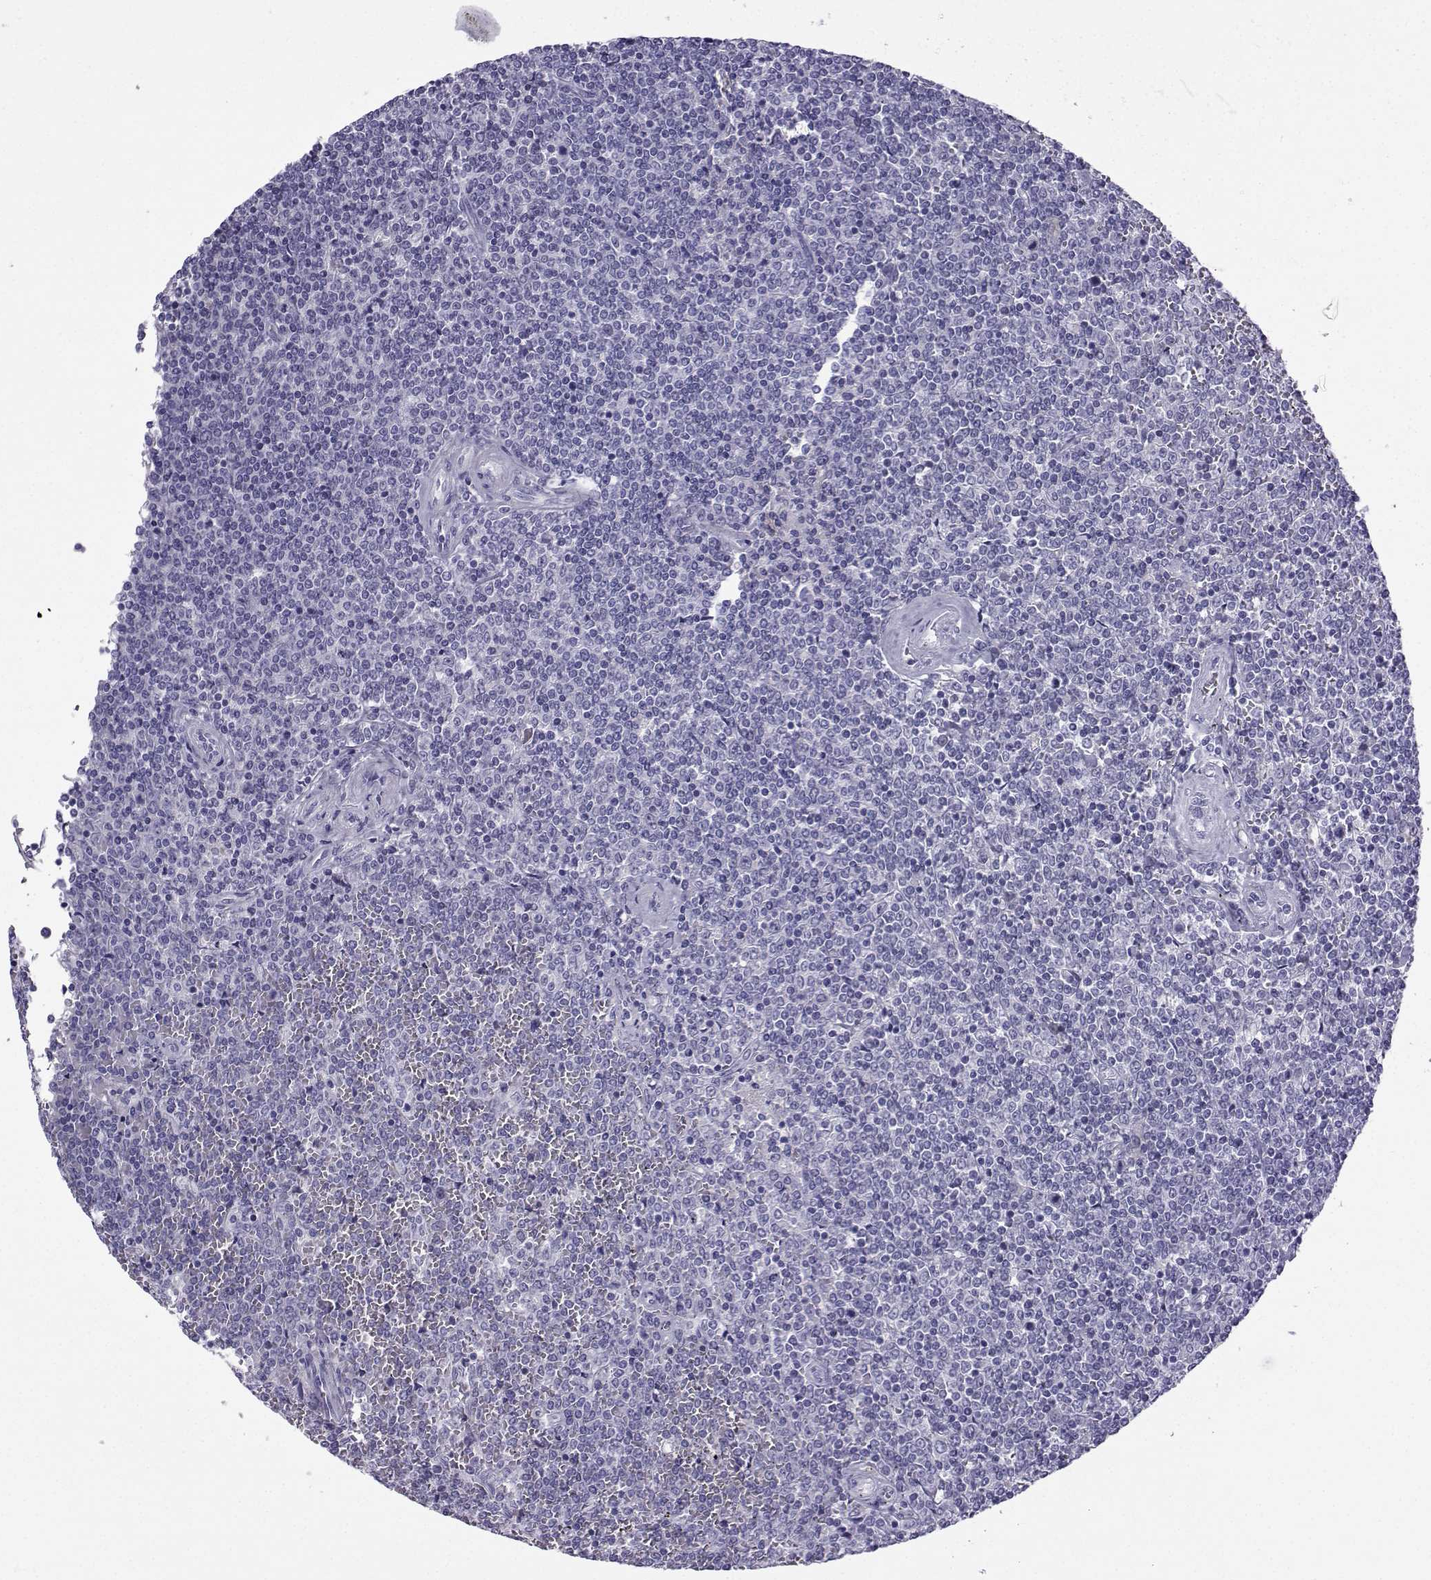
{"staining": {"intensity": "negative", "quantity": "none", "location": "none"}, "tissue": "lymphoma", "cell_type": "Tumor cells", "image_type": "cancer", "snomed": [{"axis": "morphology", "description": "Malignant lymphoma, non-Hodgkin's type, Low grade"}, {"axis": "topography", "description": "Spleen"}], "caption": "DAB immunohistochemical staining of malignant lymphoma, non-Hodgkin's type (low-grade) shows no significant expression in tumor cells.", "gene": "ARMC2", "patient": {"sex": "female", "age": 19}}